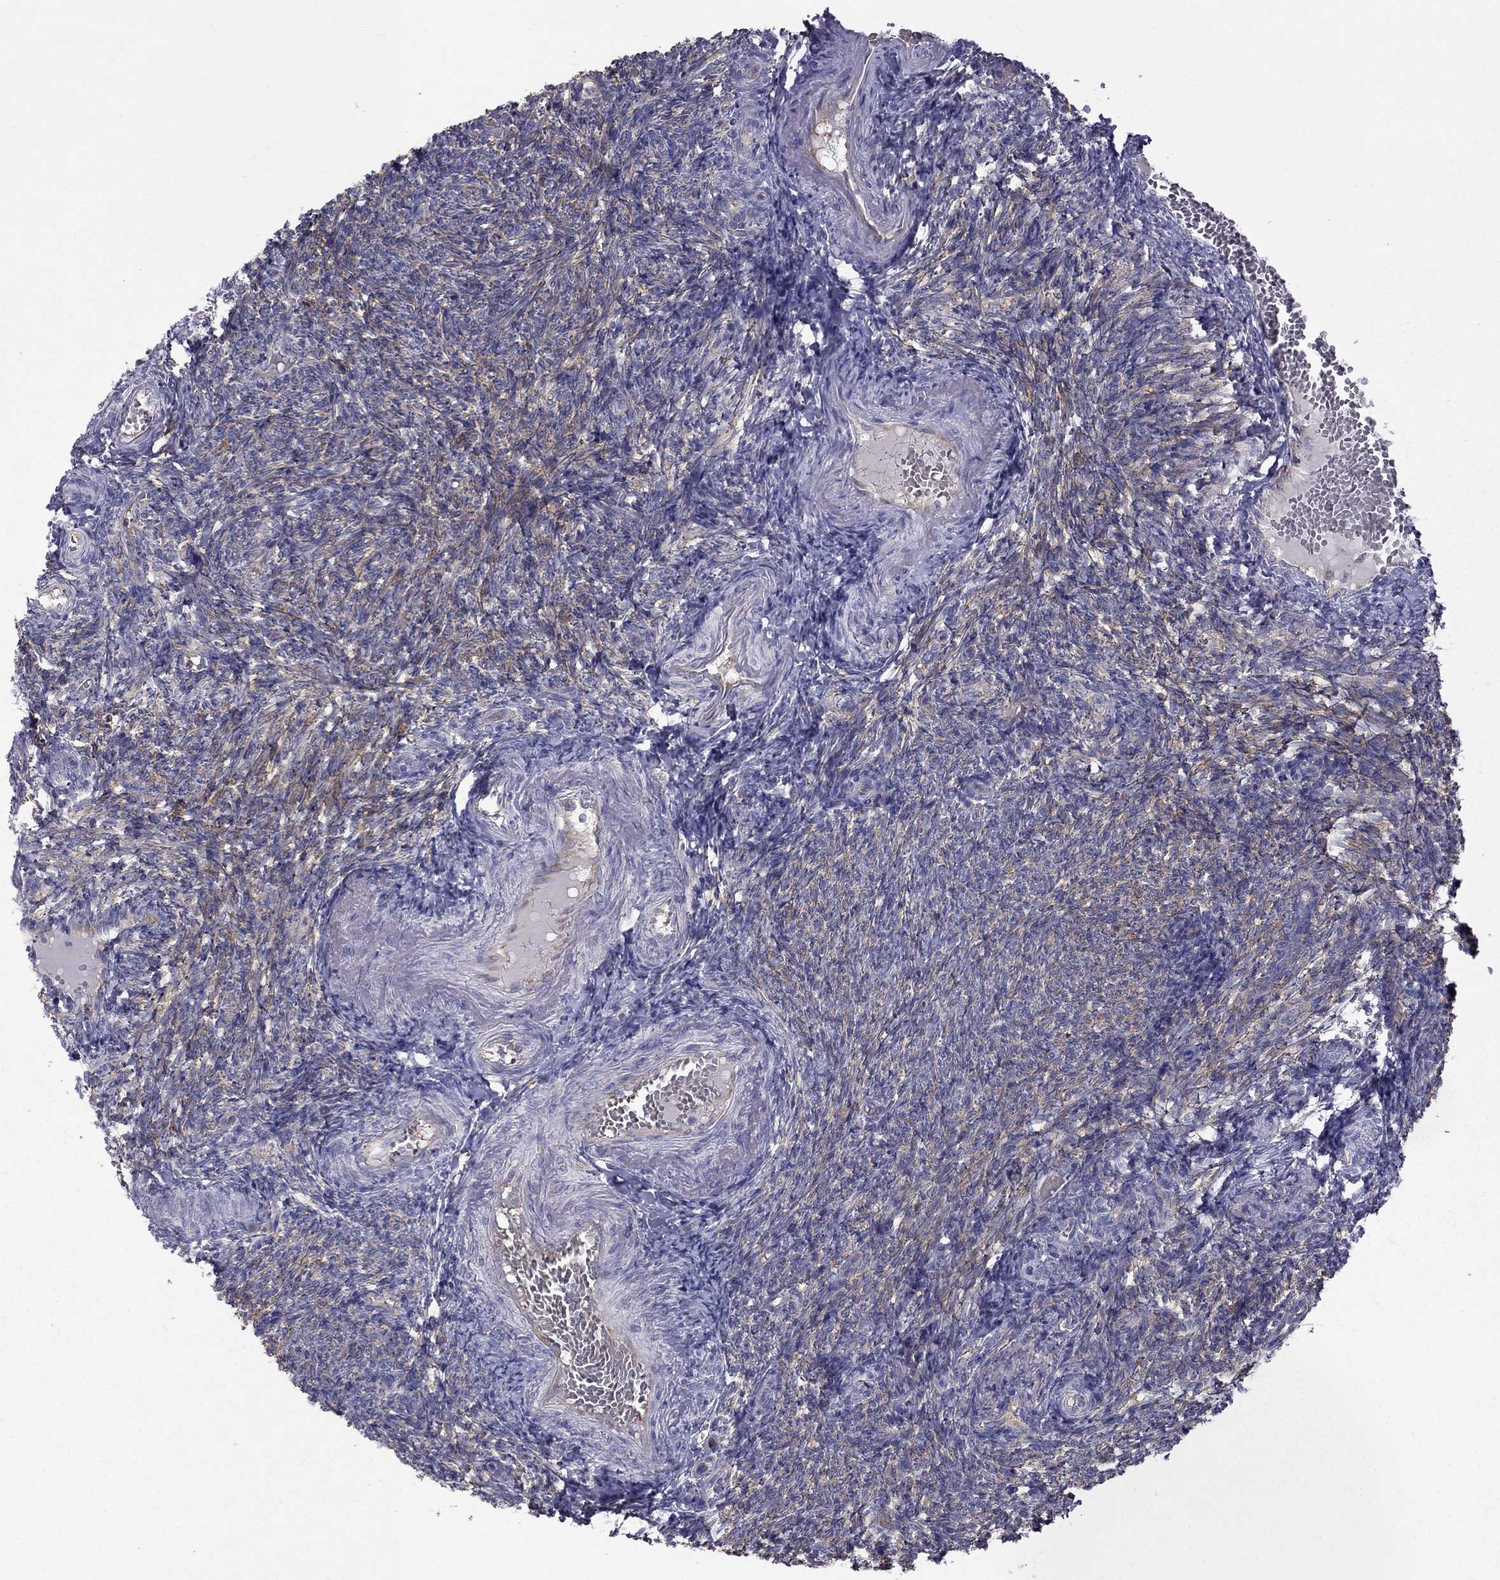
{"staining": {"intensity": "negative", "quantity": "none", "location": "none"}, "tissue": "ovary", "cell_type": "Ovarian stroma cells", "image_type": "normal", "snomed": [{"axis": "morphology", "description": "Normal tissue, NOS"}, {"axis": "topography", "description": "Ovary"}], "caption": "Human ovary stained for a protein using immunohistochemistry reveals no positivity in ovarian stroma cells.", "gene": "EIF4E3", "patient": {"sex": "female", "age": 39}}